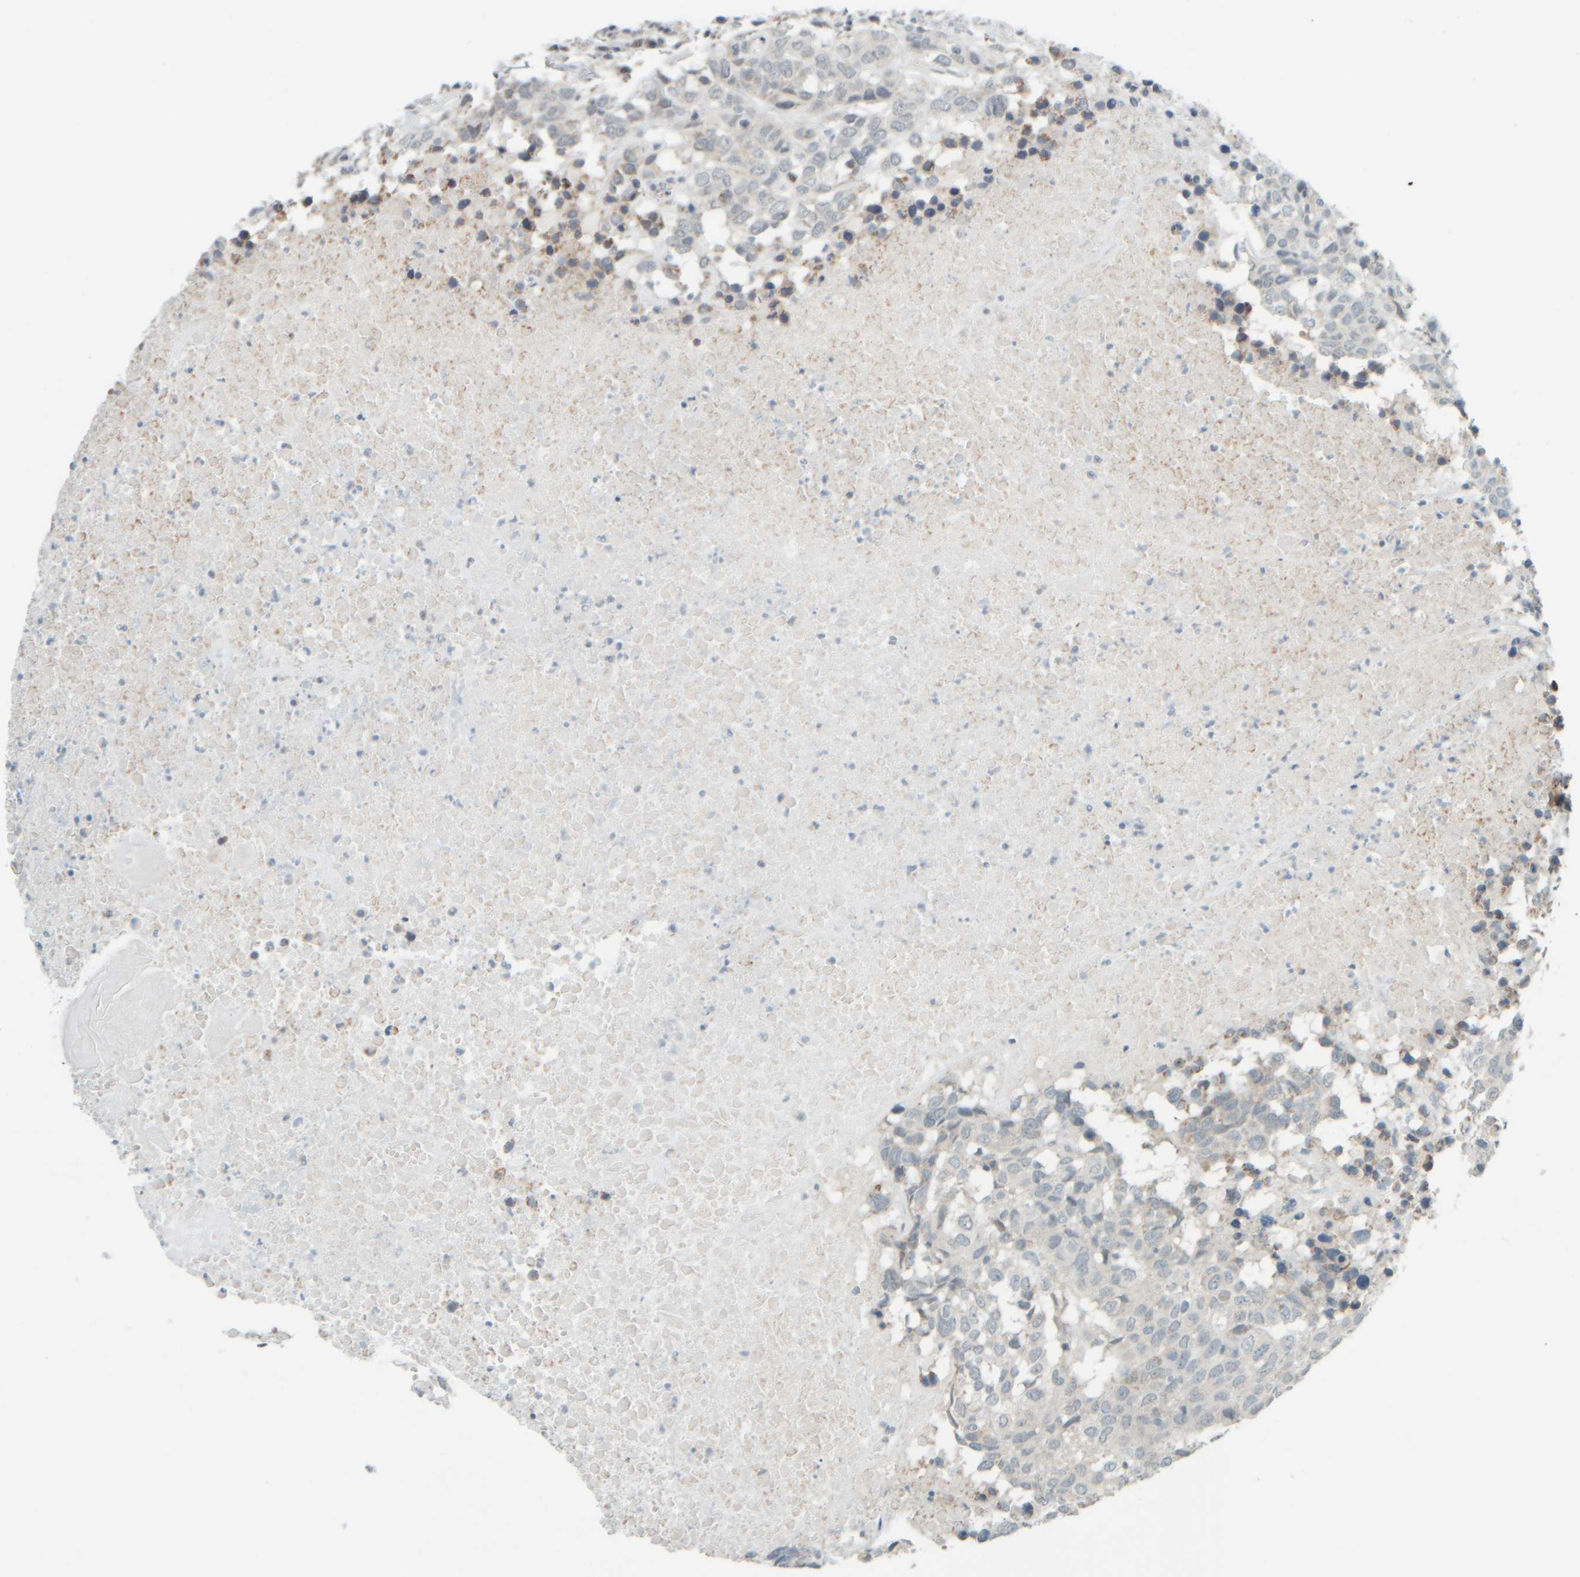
{"staining": {"intensity": "negative", "quantity": "none", "location": "none"}, "tissue": "head and neck cancer", "cell_type": "Tumor cells", "image_type": "cancer", "snomed": [{"axis": "morphology", "description": "Squamous cell carcinoma, NOS"}, {"axis": "topography", "description": "Head-Neck"}], "caption": "High magnification brightfield microscopy of squamous cell carcinoma (head and neck) stained with DAB (3,3'-diaminobenzidine) (brown) and counterstained with hematoxylin (blue): tumor cells show no significant staining.", "gene": "PTGES3L-AARSD1", "patient": {"sex": "male", "age": 66}}